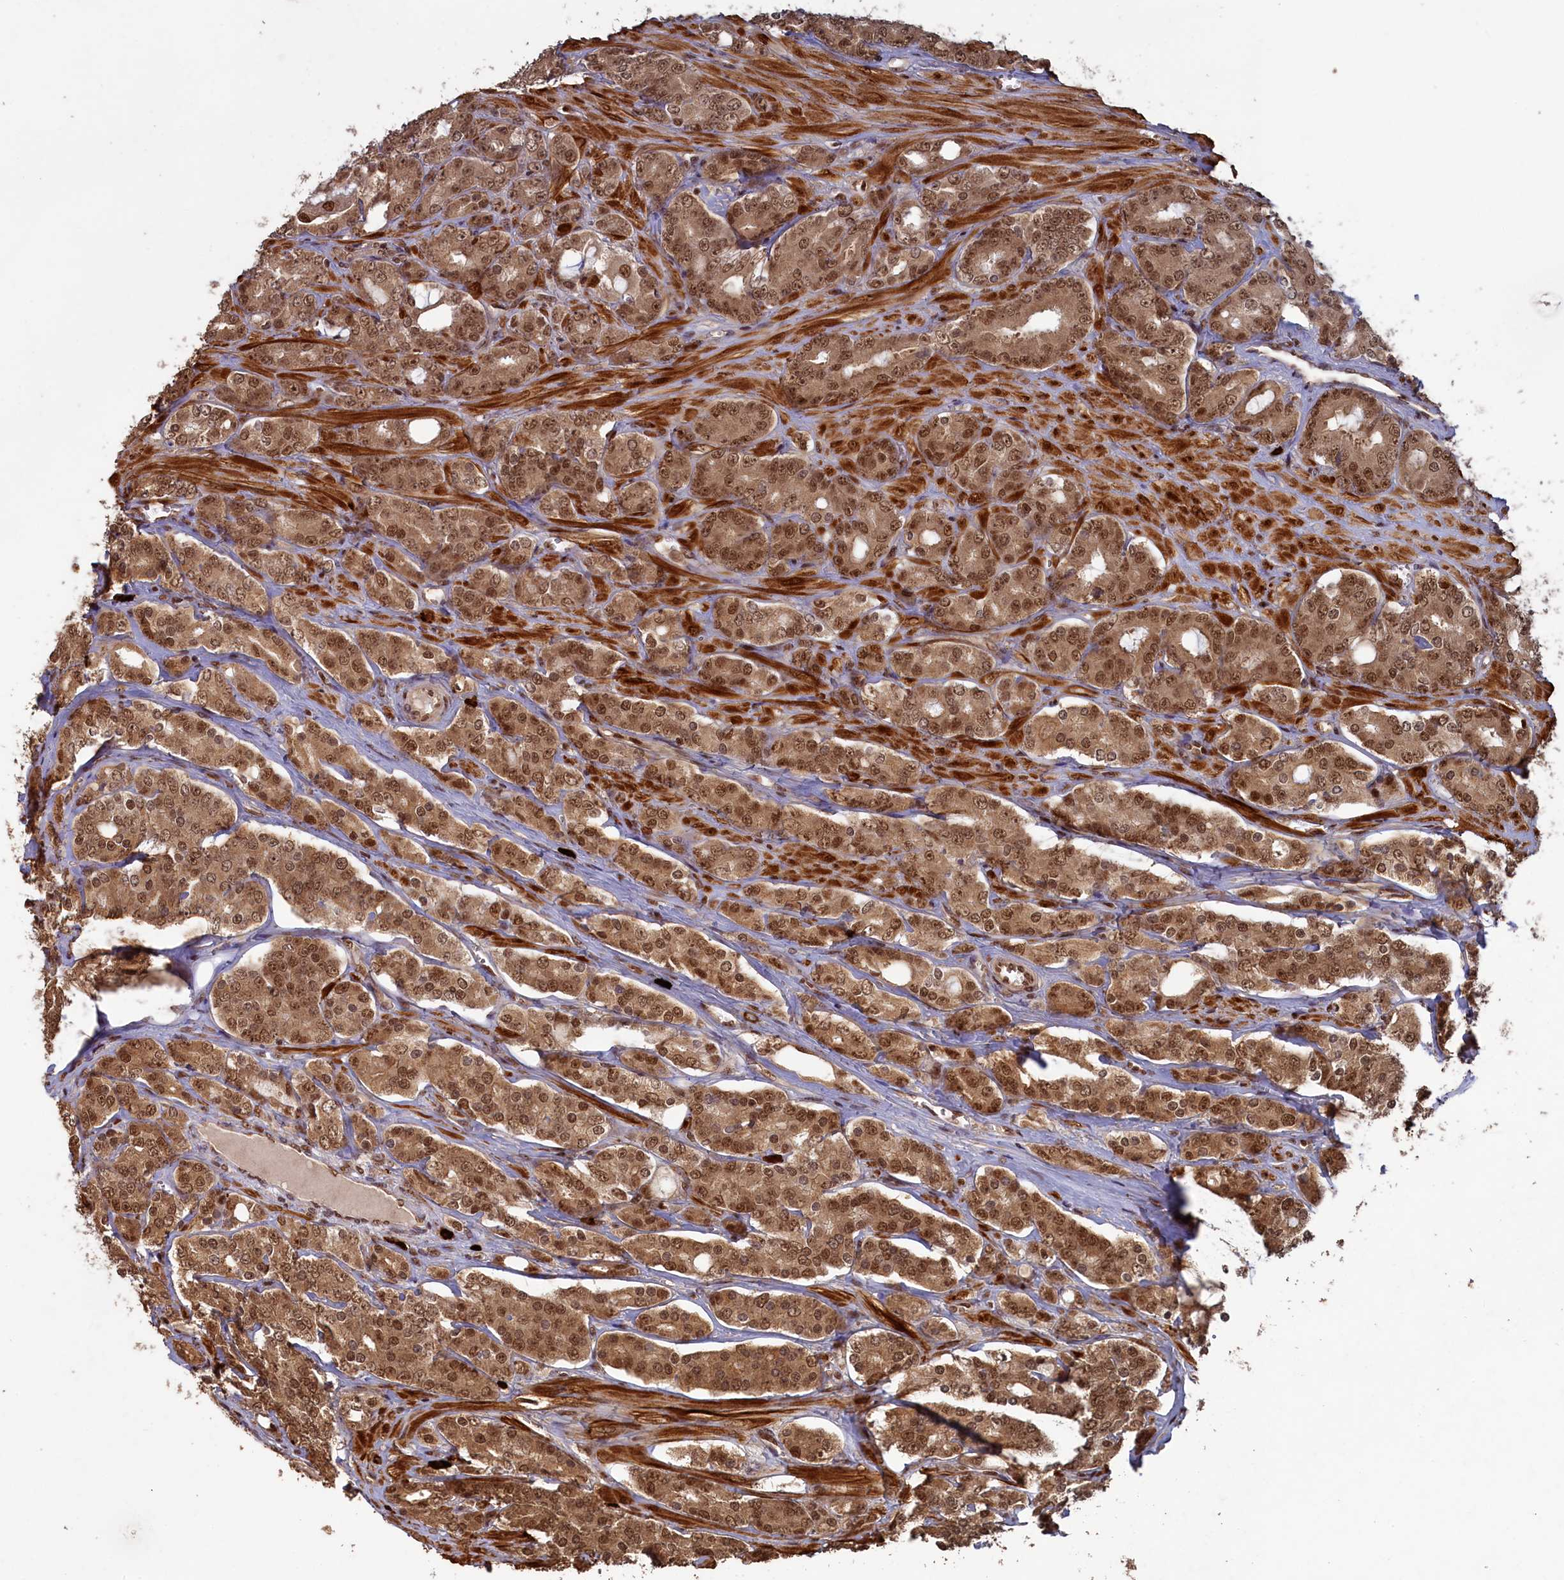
{"staining": {"intensity": "moderate", "quantity": ">75%", "location": "cytoplasmic/membranous,nuclear"}, "tissue": "prostate cancer", "cell_type": "Tumor cells", "image_type": "cancer", "snomed": [{"axis": "morphology", "description": "Adenocarcinoma, High grade"}, {"axis": "topography", "description": "Prostate"}], "caption": "High-power microscopy captured an IHC image of prostate high-grade adenocarcinoma, revealing moderate cytoplasmic/membranous and nuclear staining in about >75% of tumor cells.", "gene": "NAE1", "patient": {"sex": "male", "age": 62}}